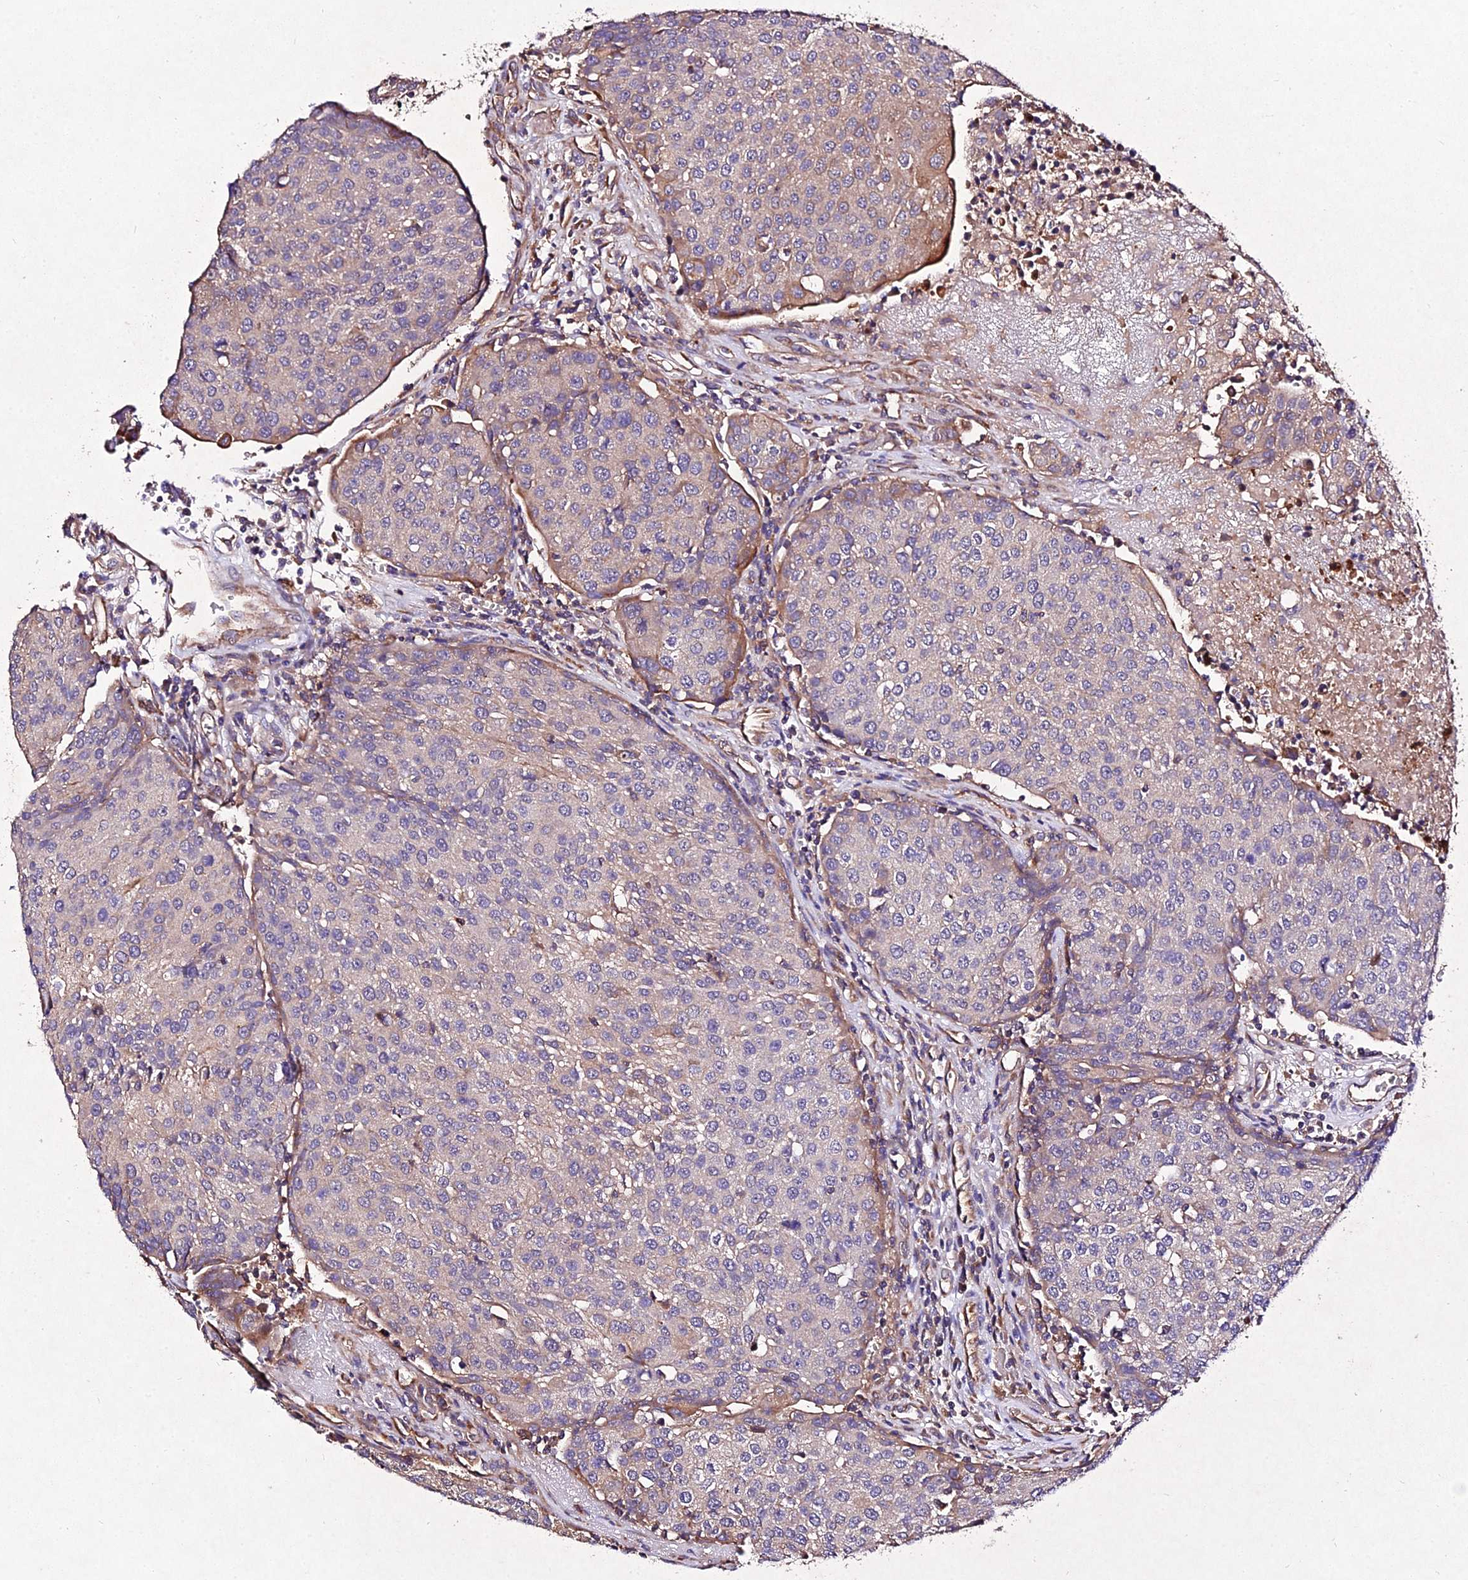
{"staining": {"intensity": "moderate", "quantity": "<25%", "location": "cytoplasmic/membranous"}, "tissue": "urothelial cancer", "cell_type": "Tumor cells", "image_type": "cancer", "snomed": [{"axis": "morphology", "description": "Urothelial carcinoma, High grade"}, {"axis": "topography", "description": "Urinary bladder"}], "caption": "Immunohistochemical staining of human high-grade urothelial carcinoma reveals low levels of moderate cytoplasmic/membranous protein positivity in about <25% of tumor cells.", "gene": "AP3M2", "patient": {"sex": "female", "age": 85}}